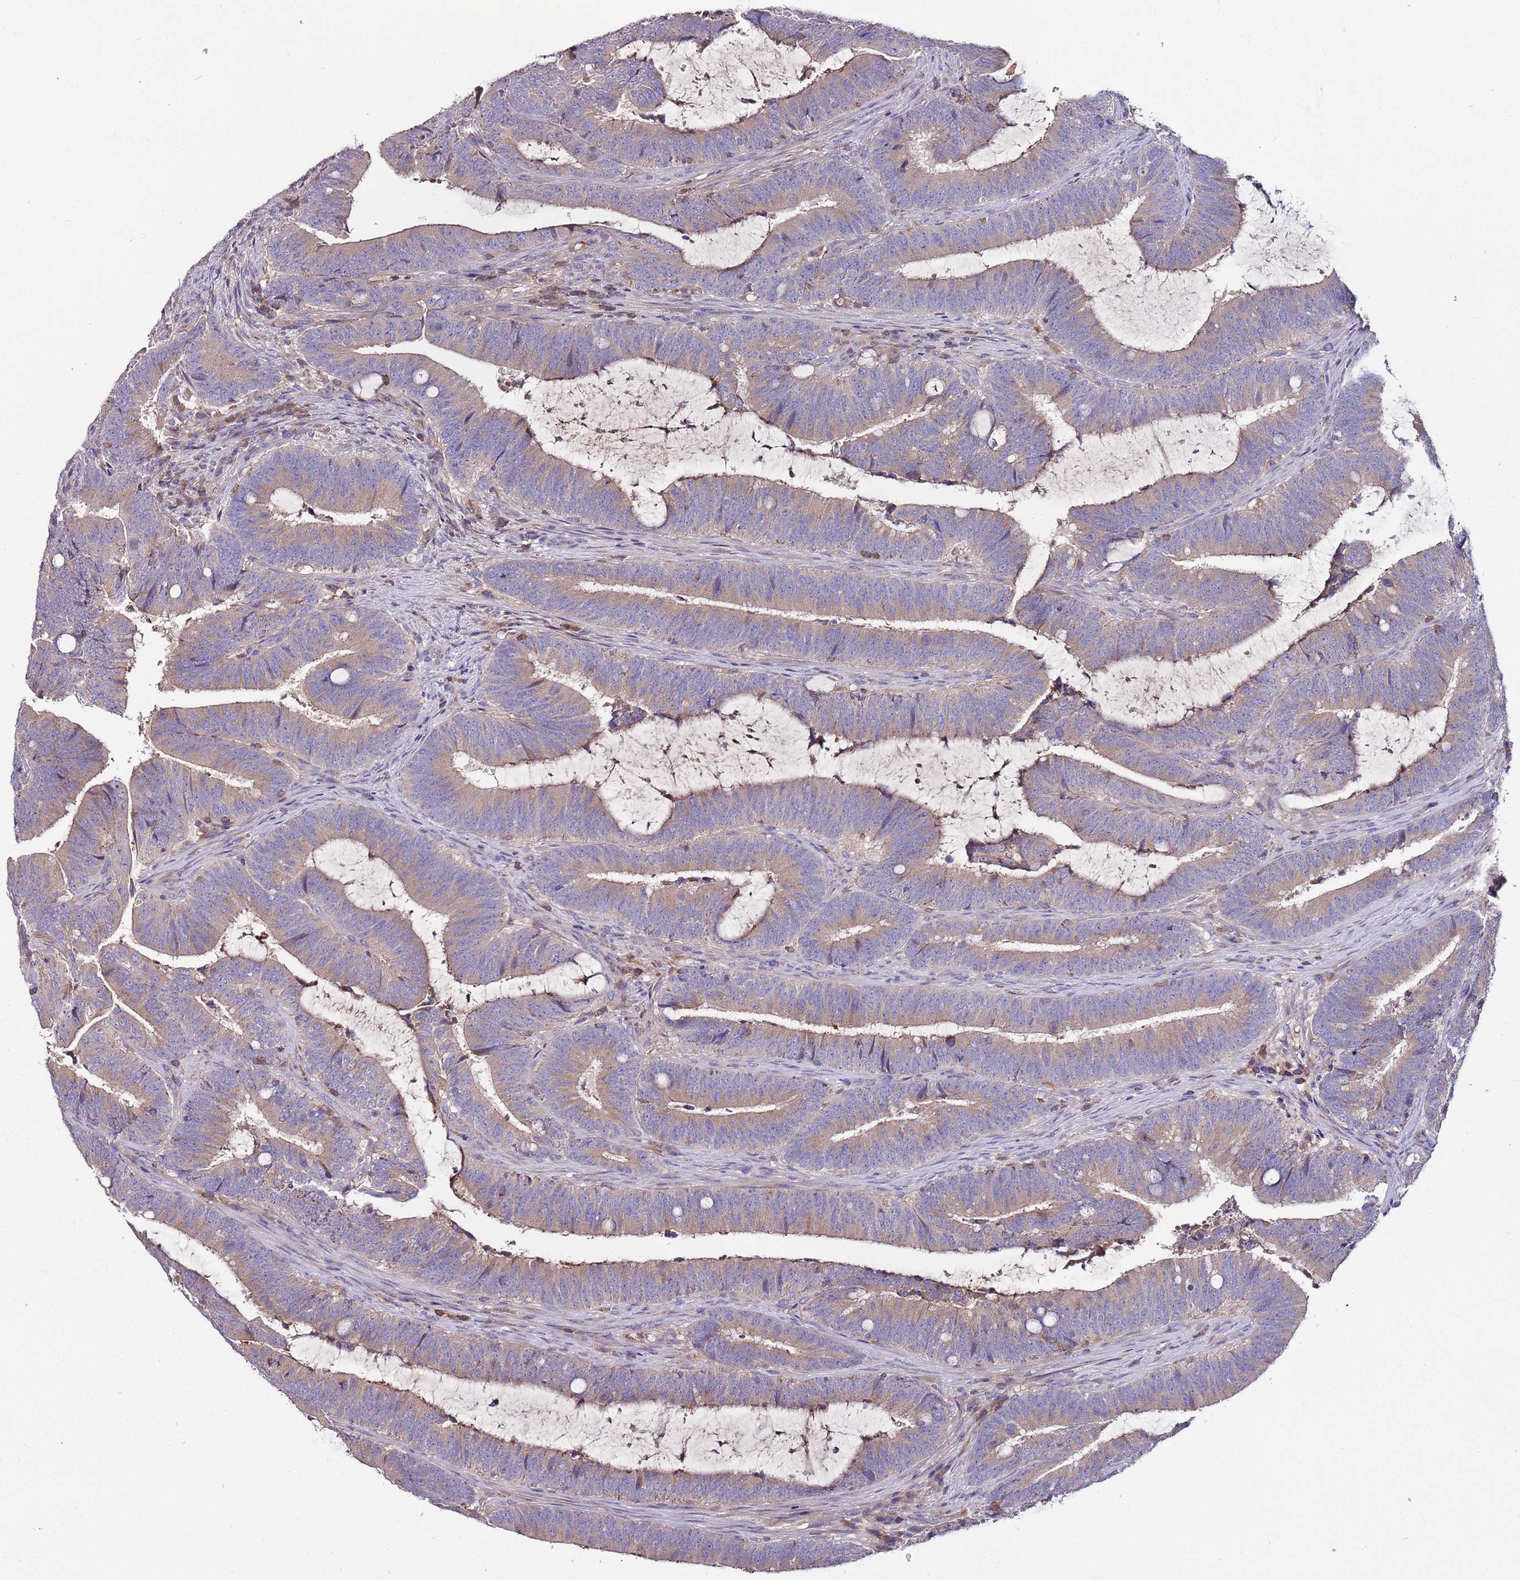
{"staining": {"intensity": "weak", "quantity": ">75%", "location": "cytoplasmic/membranous"}, "tissue": "colorectal cancer", "cell_type": "Tumor cells", "image_type": "cancer", "snomed": [{"axis": "morphology", "description": "Adenocarcinoma, NOS"}, {"axis": "topography", "description": "Colon"}], "caption": "Immunohistochemical staining of human colorectal cancer (adenocarcinoma) displays weak cytoplasmic/membranous protein staining in about >75% of tumor cells.", "gene": "IGIP", "patient": {"sex": "female", "age": 43}}